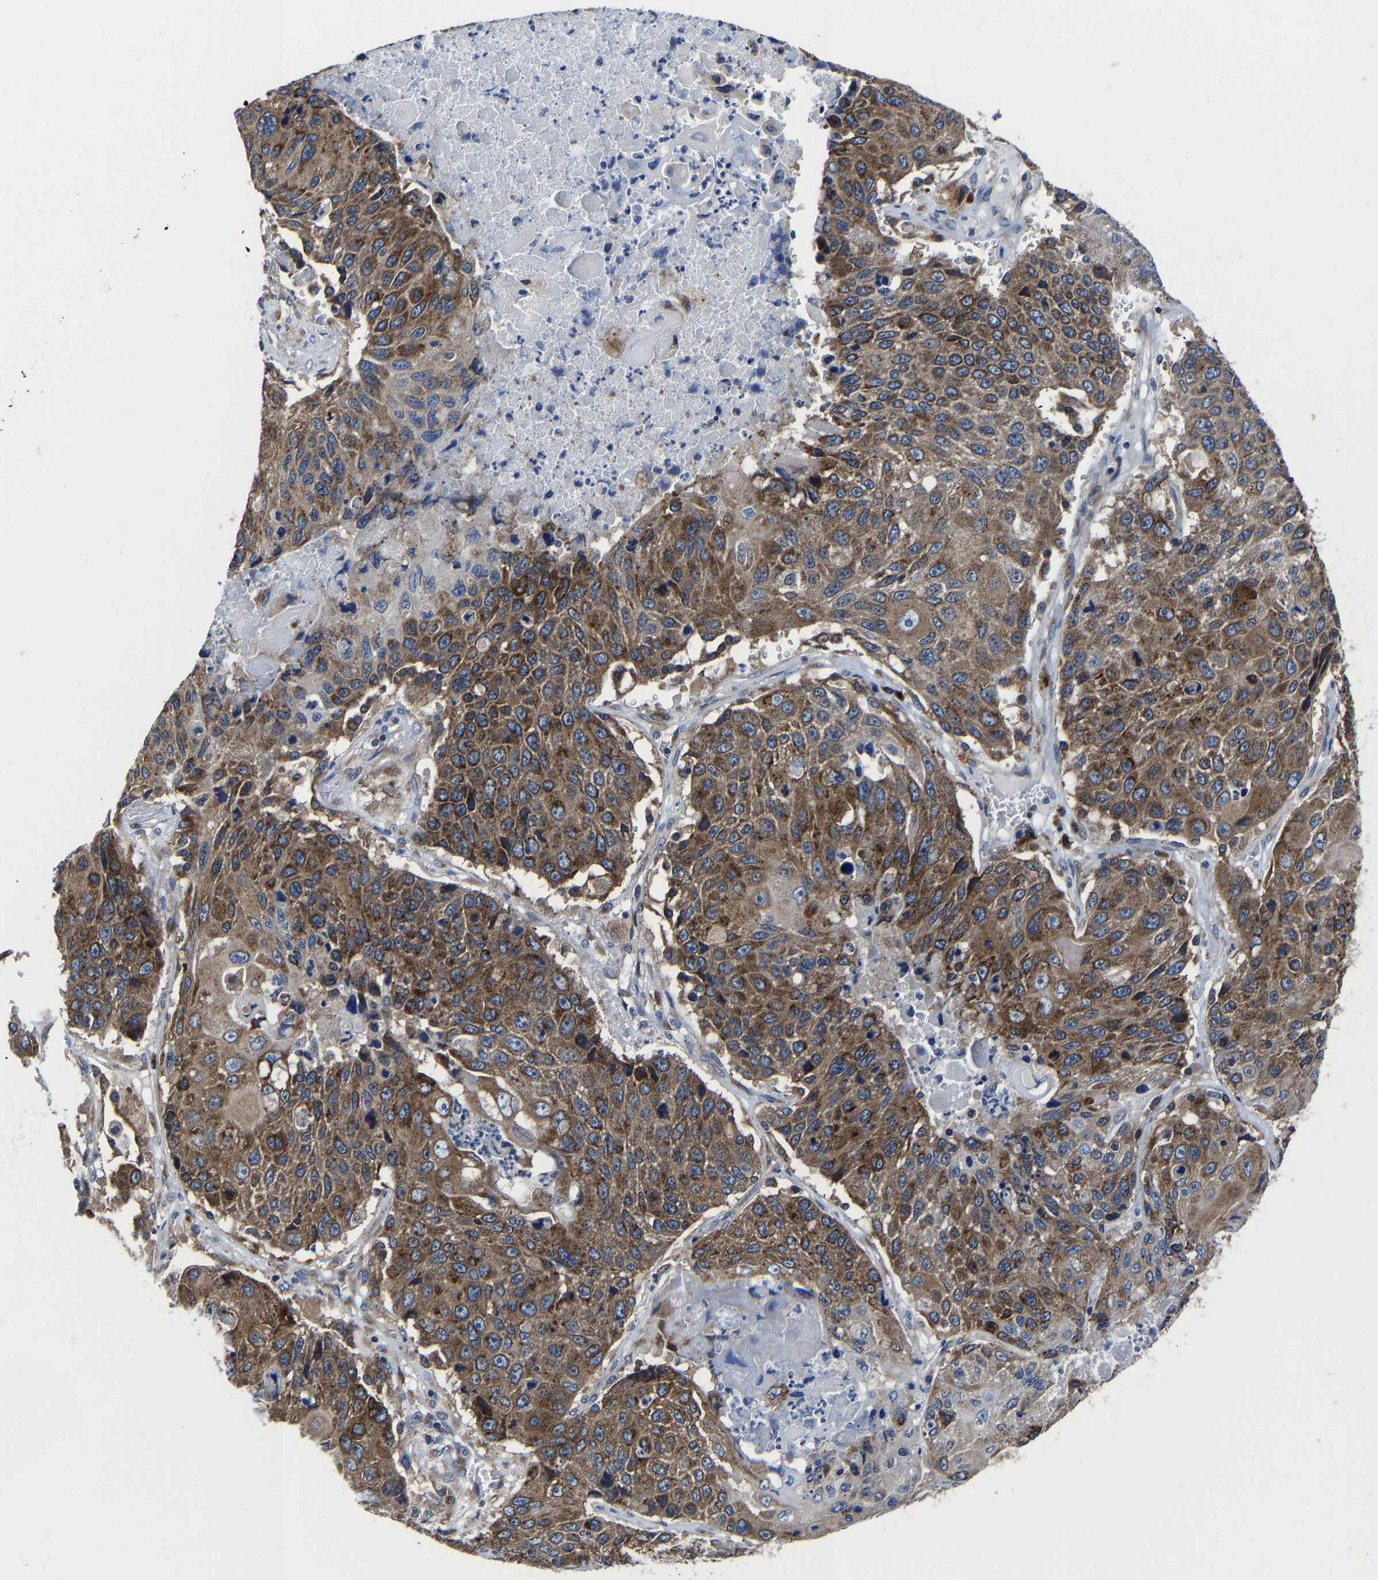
{"staining": {"intensity": "moderate", "quantity": ">75%", "location": "cytoplasmic/membranous"}, "tissue": "lung cancer", "cell_type": "Tumor cells", "image_type": "cancer", "snomed": [{"axis": "morphology", "description": "Squamous cell carcinoma, NOS"}, {"axis": "topography", "description": "Lung"}], "caption": "Tumor cells display medium levels of moderate cytoplasmic/membranous staining in about >75% of cells in lung cancer.", "gene": "EBAG9", "patient": {"sex": "male", "age": 61}}